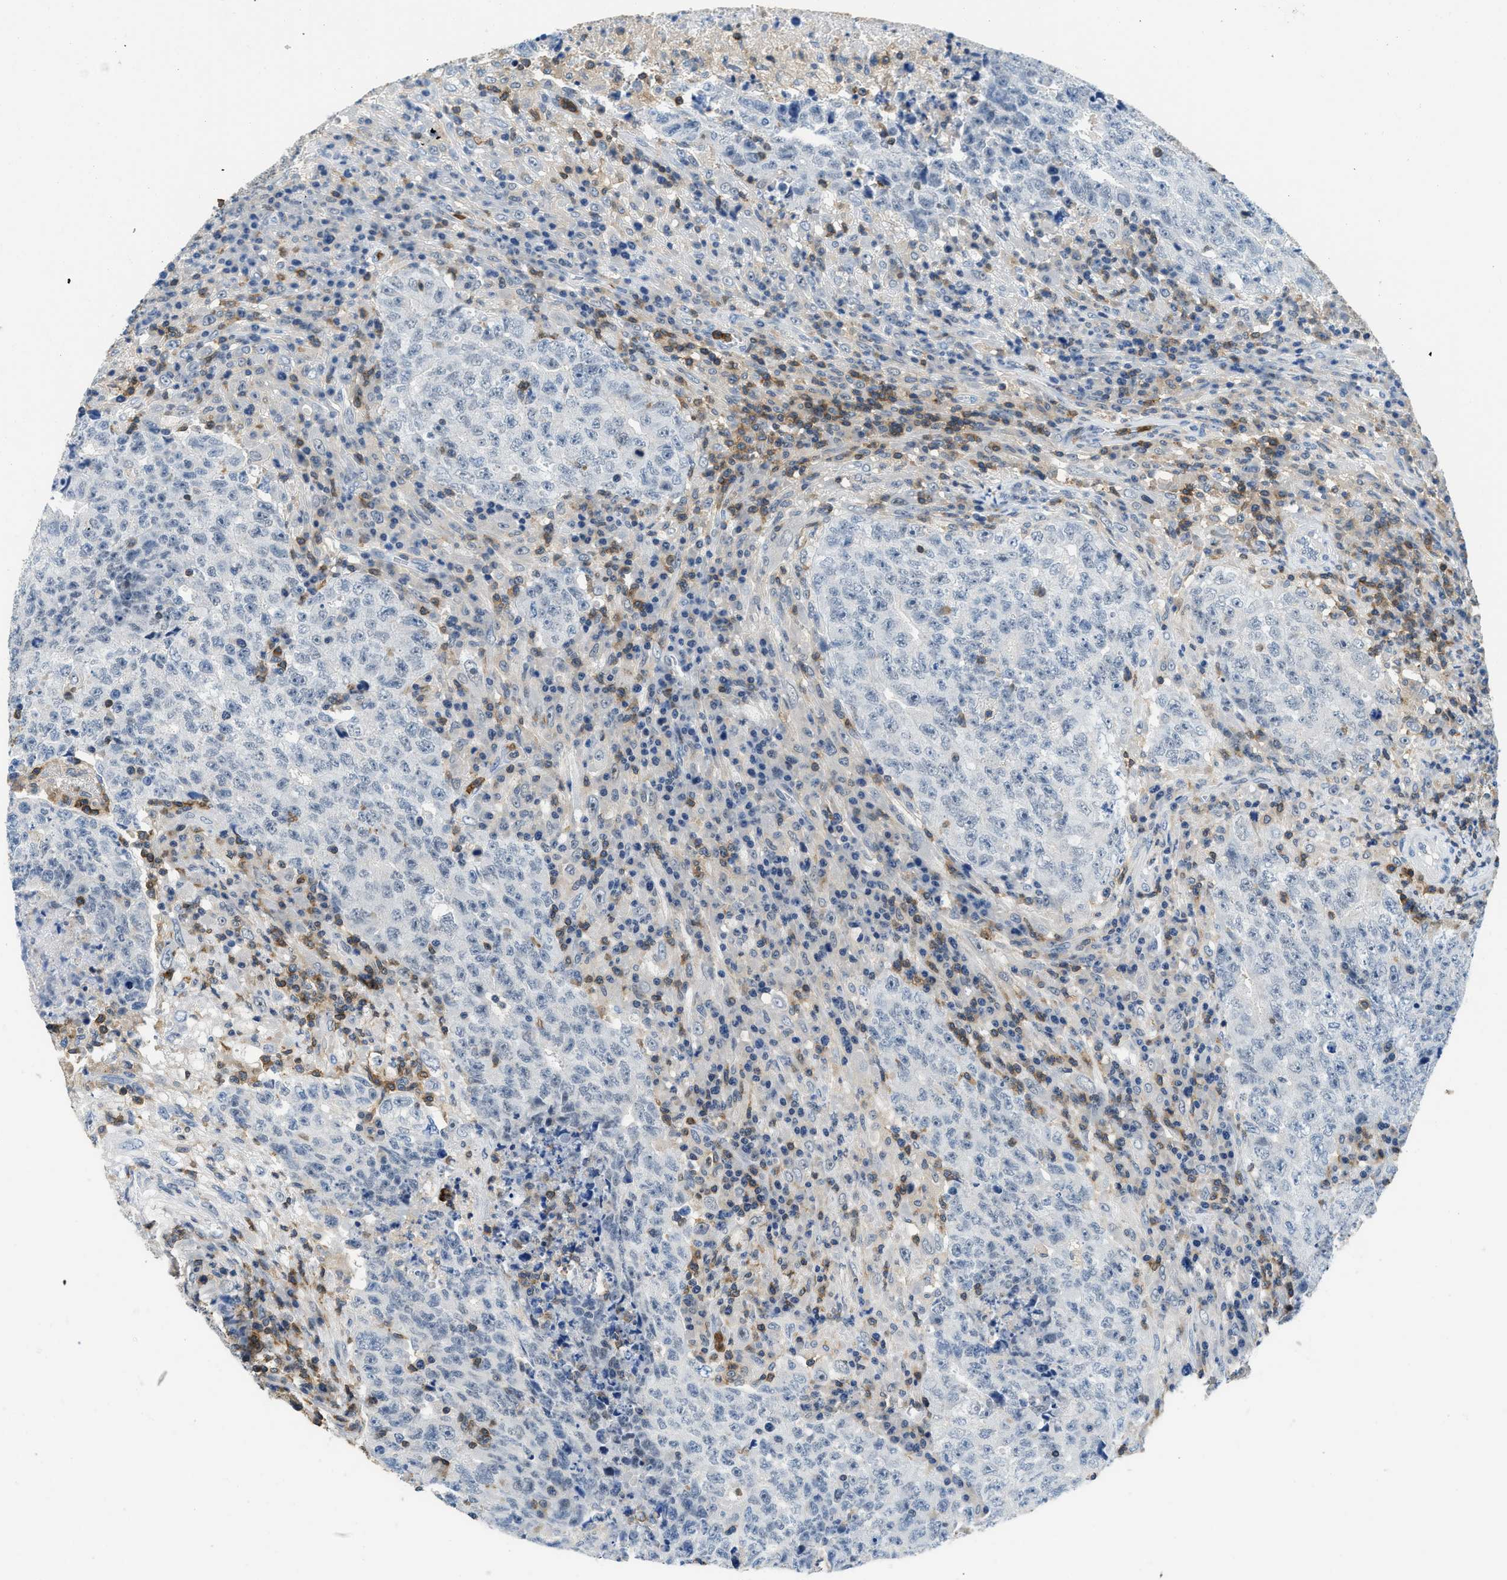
{"staining": {"intensity": "negative", "quantity": "none", "location": "none"}, "tissue": "testis cancer", "cell_type": "Tumor cells", "image_type": "cancer", "snomed": [{"axis": "morphology", "description": "Necrosis, NOS"}, {"axis": "morphology", "description": "Carcinoma, Embryonal, NOS"}, {"axis": "topography", "description": "Testis"}], "caption": "Tumor cells are negative for protein expression in human testis cancer (embryonal carcinoma).", "gene": "FAM151A", "patient": {"sex": "male", "age": 19}}